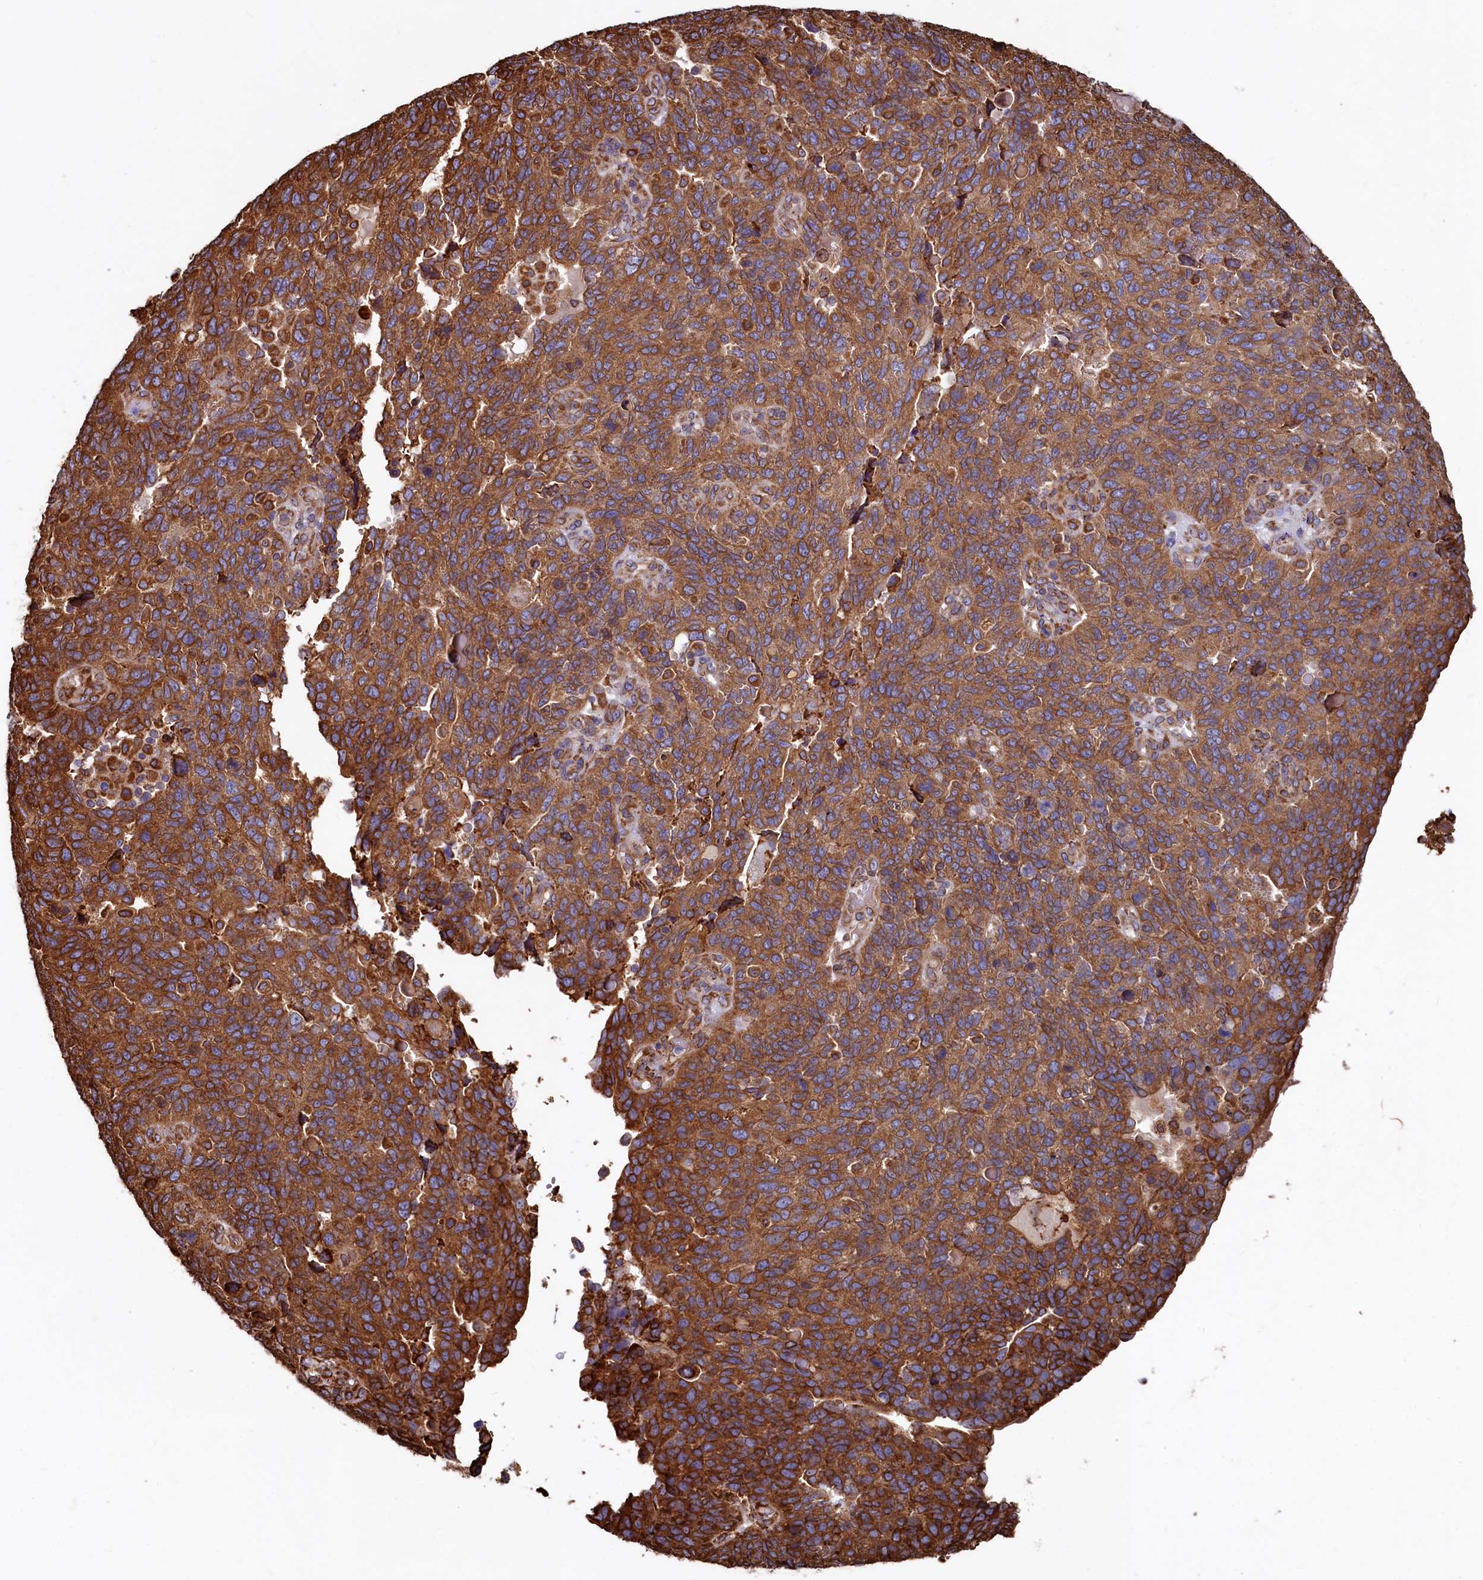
{"staining": {"intensity": "strong", "quantity": ">75%", "location": "cytoplasmic/membranous"}, "tissue": "endometrial cancer", "cell_type": "Tumor cells", "image_type": "cancer", "snomed": [{"axis": "morphology", "description": "Adenocarcinoma, NOS"}, {"axis": "topography", "description": "Endometrium"}], "caption": "High-power microscopy captured an immunohistochemistry image of endometrial adenocarcinoma, revealing strong cytoplasmic/membranous positivity in approximately >75% of tumor cells.", "gene": "NEURL1B", "patient": {"sex": "female", "age": 66}}